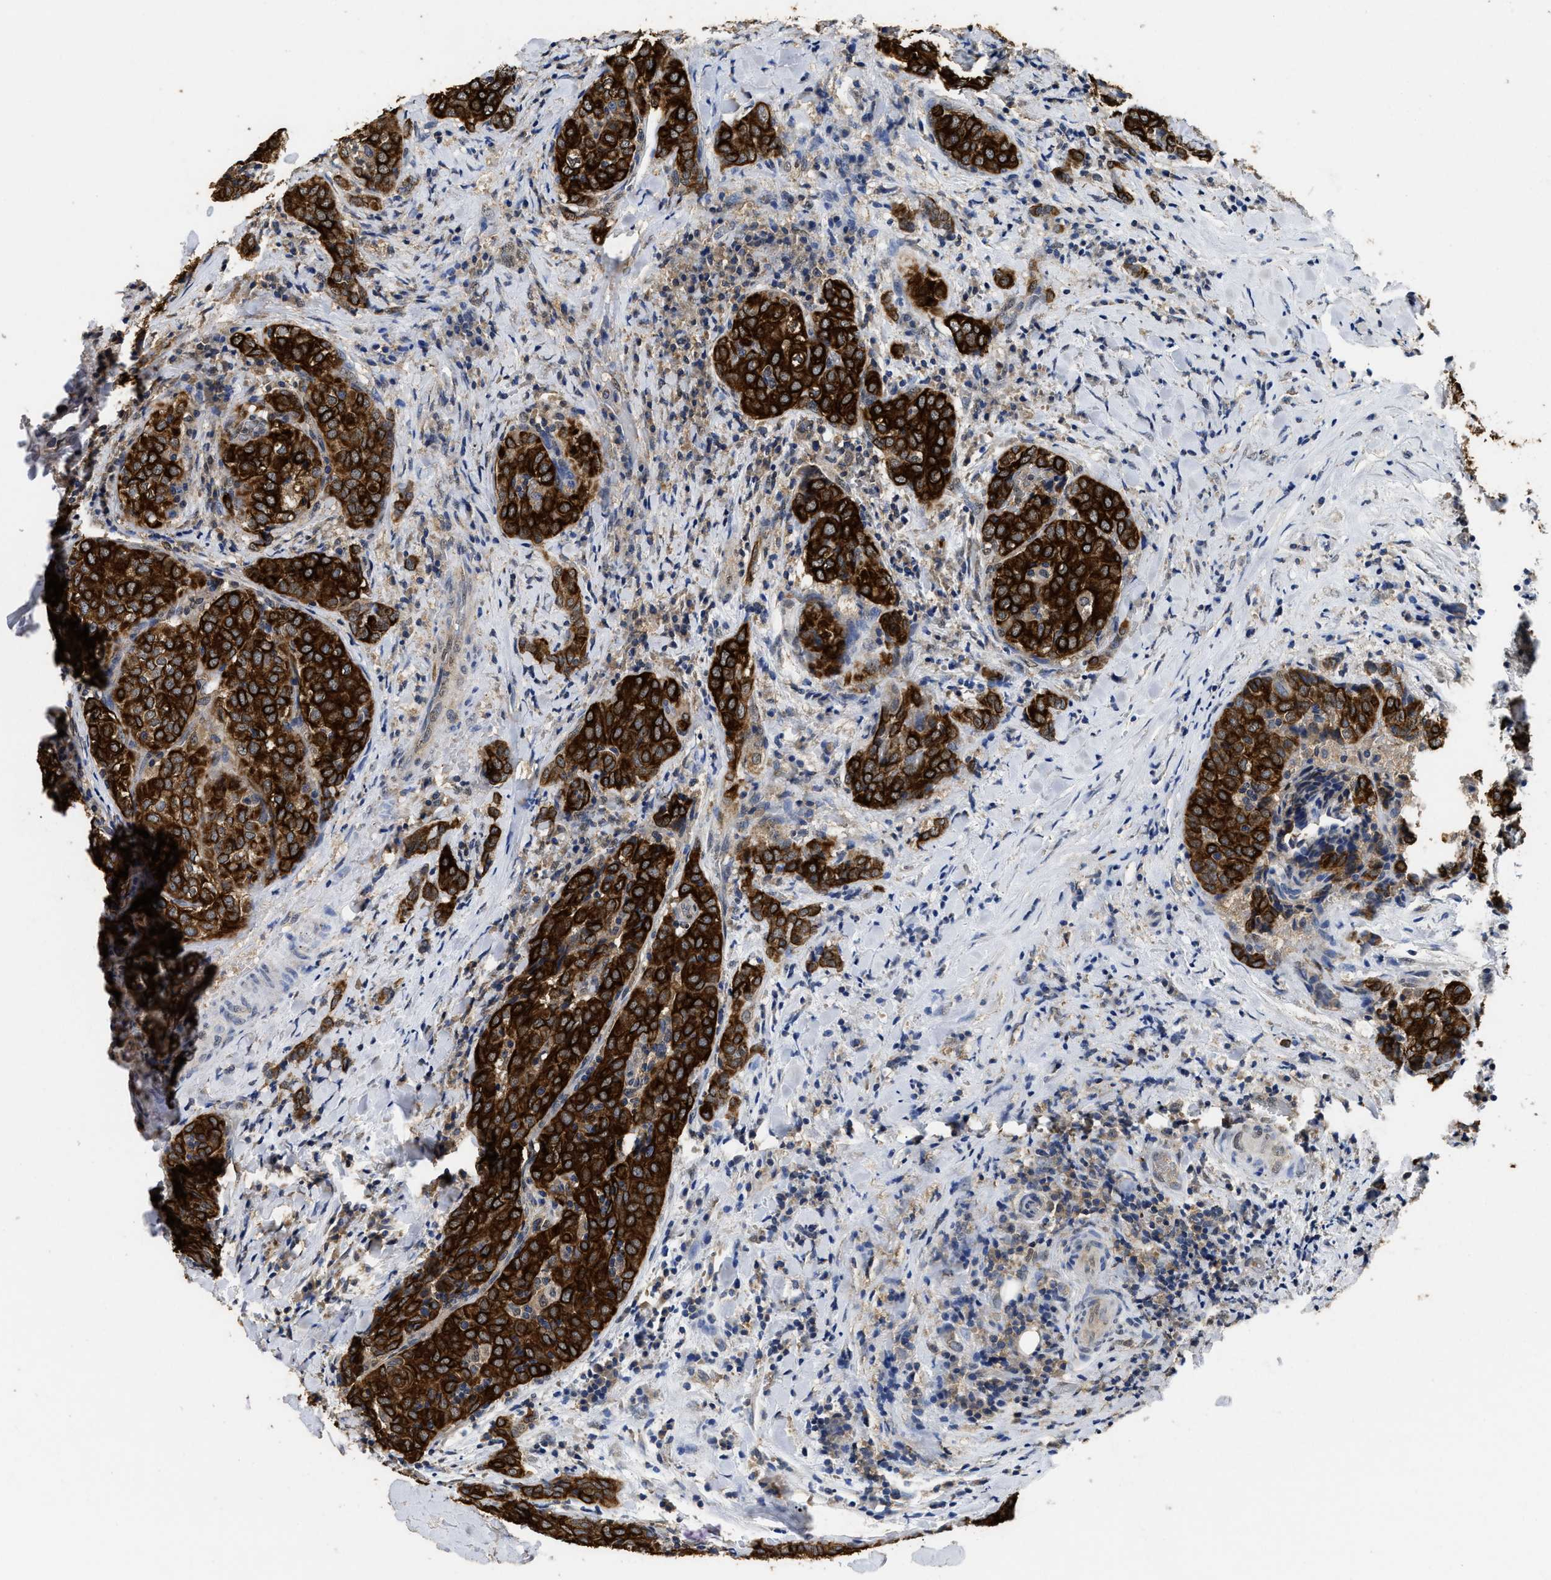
{"staining": {"intensity": "strong", "quantity": ">75%", "location": "cytoplasmic/membranous"}, "tissue": "thyroid cancer", "cell_type": "Tumor cells", "image_type": "cancer", "snomed": [{"axis": "morphology", "description": "Normal tissue, NOS"}, {"axis": "morphology", "description": "Papillary adenocarcinoma, NOS"}, {"axis": "topography", "description": "Thyroid gland"}], "caption": "Immunohistochemical staining of thyroid papillary adenocarcinoma reveals strong cytoplasmic/membranous protein positivity in approximately >75% of tumor cells. Using DAB (brown) and hematoxylin (blue) stains, captured at high magnification using brightfield microscopy.", "gene": "CTNNA1", "patient": {"sex": "female", "age": 30}}